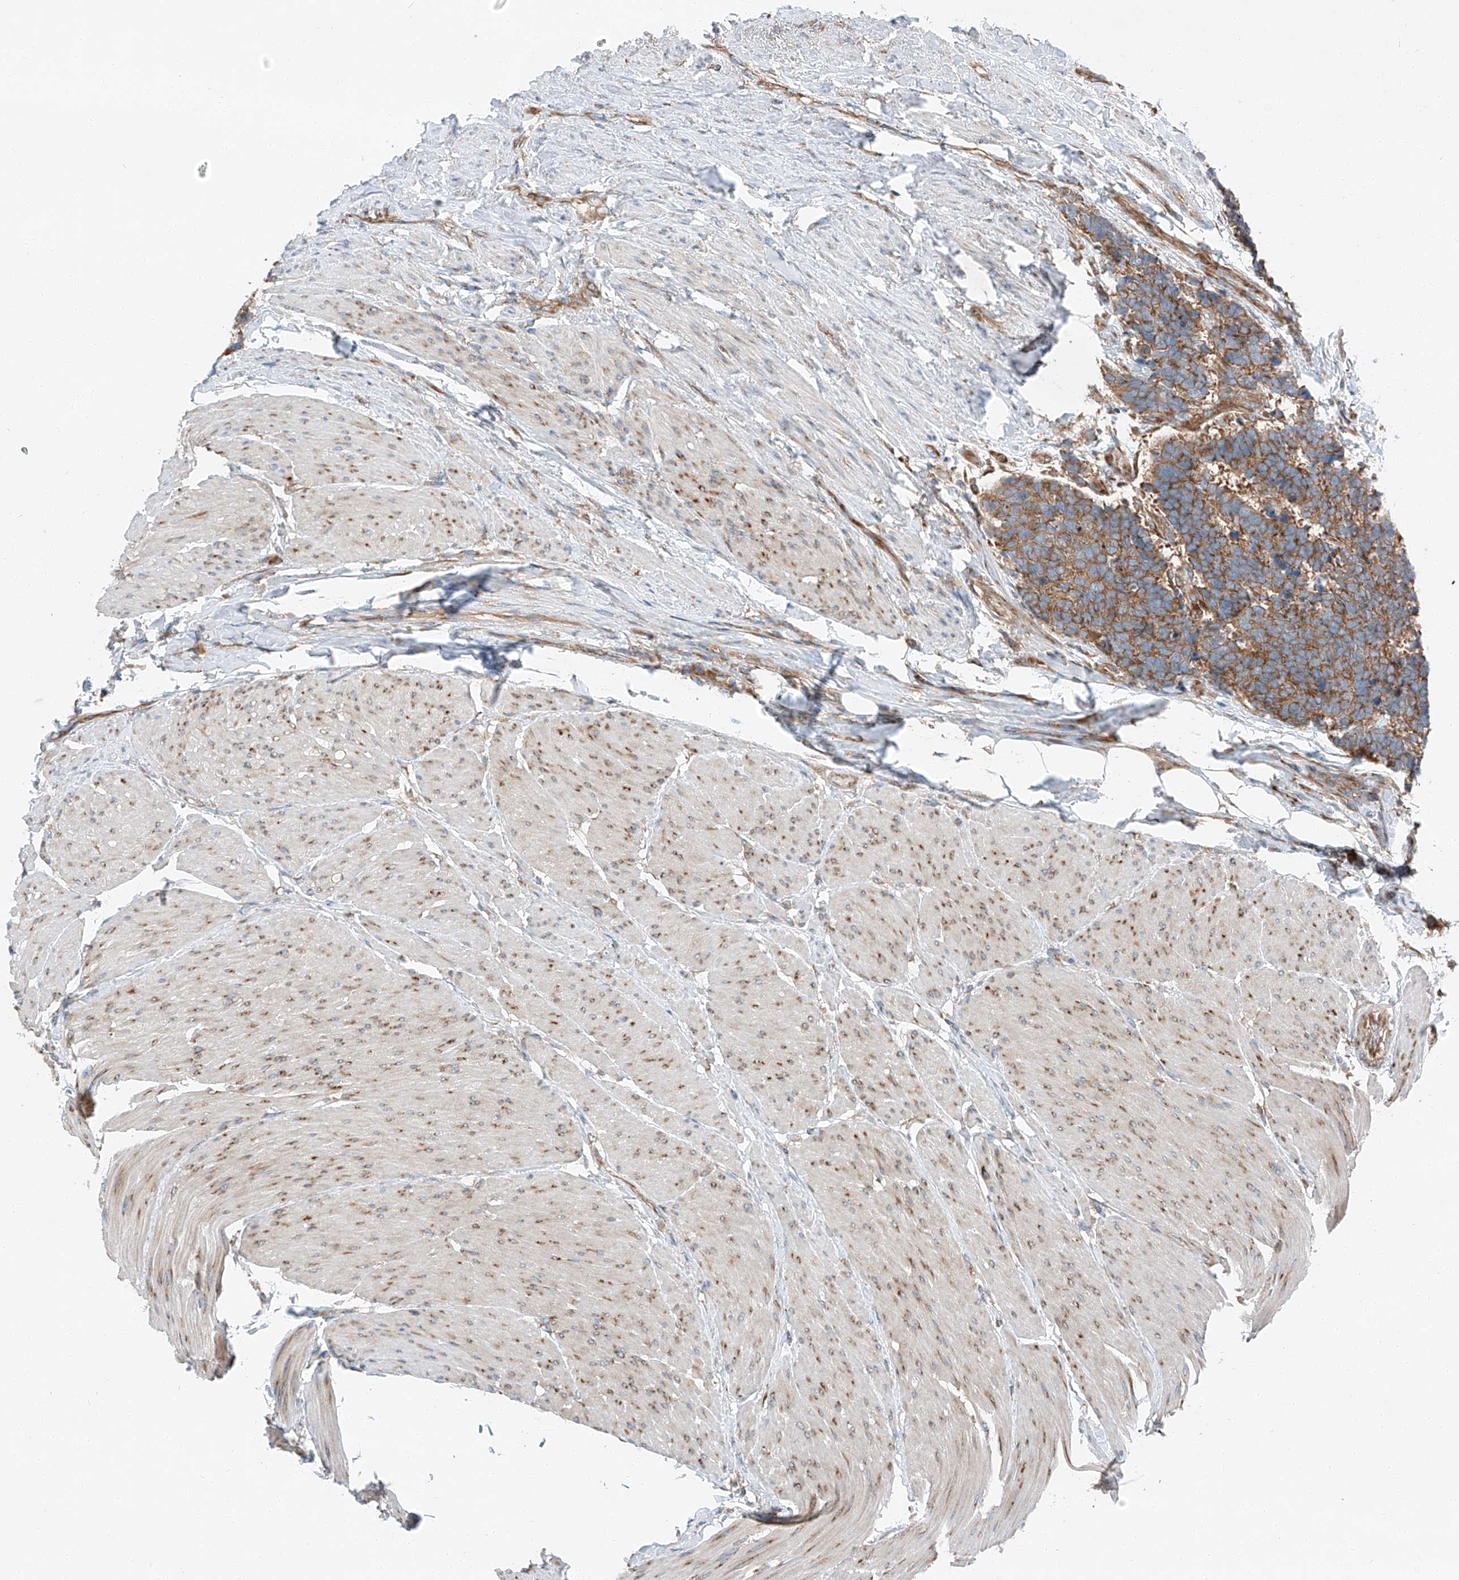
{"staining": {"intensity": "strong", "quantity": ">75%", "location": "cytoplasmic/membranous"}, "tissue": "carcinoid", "cell_type": "Tumor cells", "image_type": "cancer", "snomed": [{"axis": "morphology", "description": "Carcinoma, NOS"}, {"axis": "morphology", "description": "Carcinoid, malignant, NOS"}, {"axis": "topography", "description": "Urinary bladder"}], "caption": "Immunohistochemistry photomicrograph of human carcinoma stained for a protein (brown), which demonstrates high levels of strong cytoplasmic/membranous expression in approximately >75% of tumor cells.", "gene": "ZC3H15", "patient": {"sex": "male", "age": 57}}